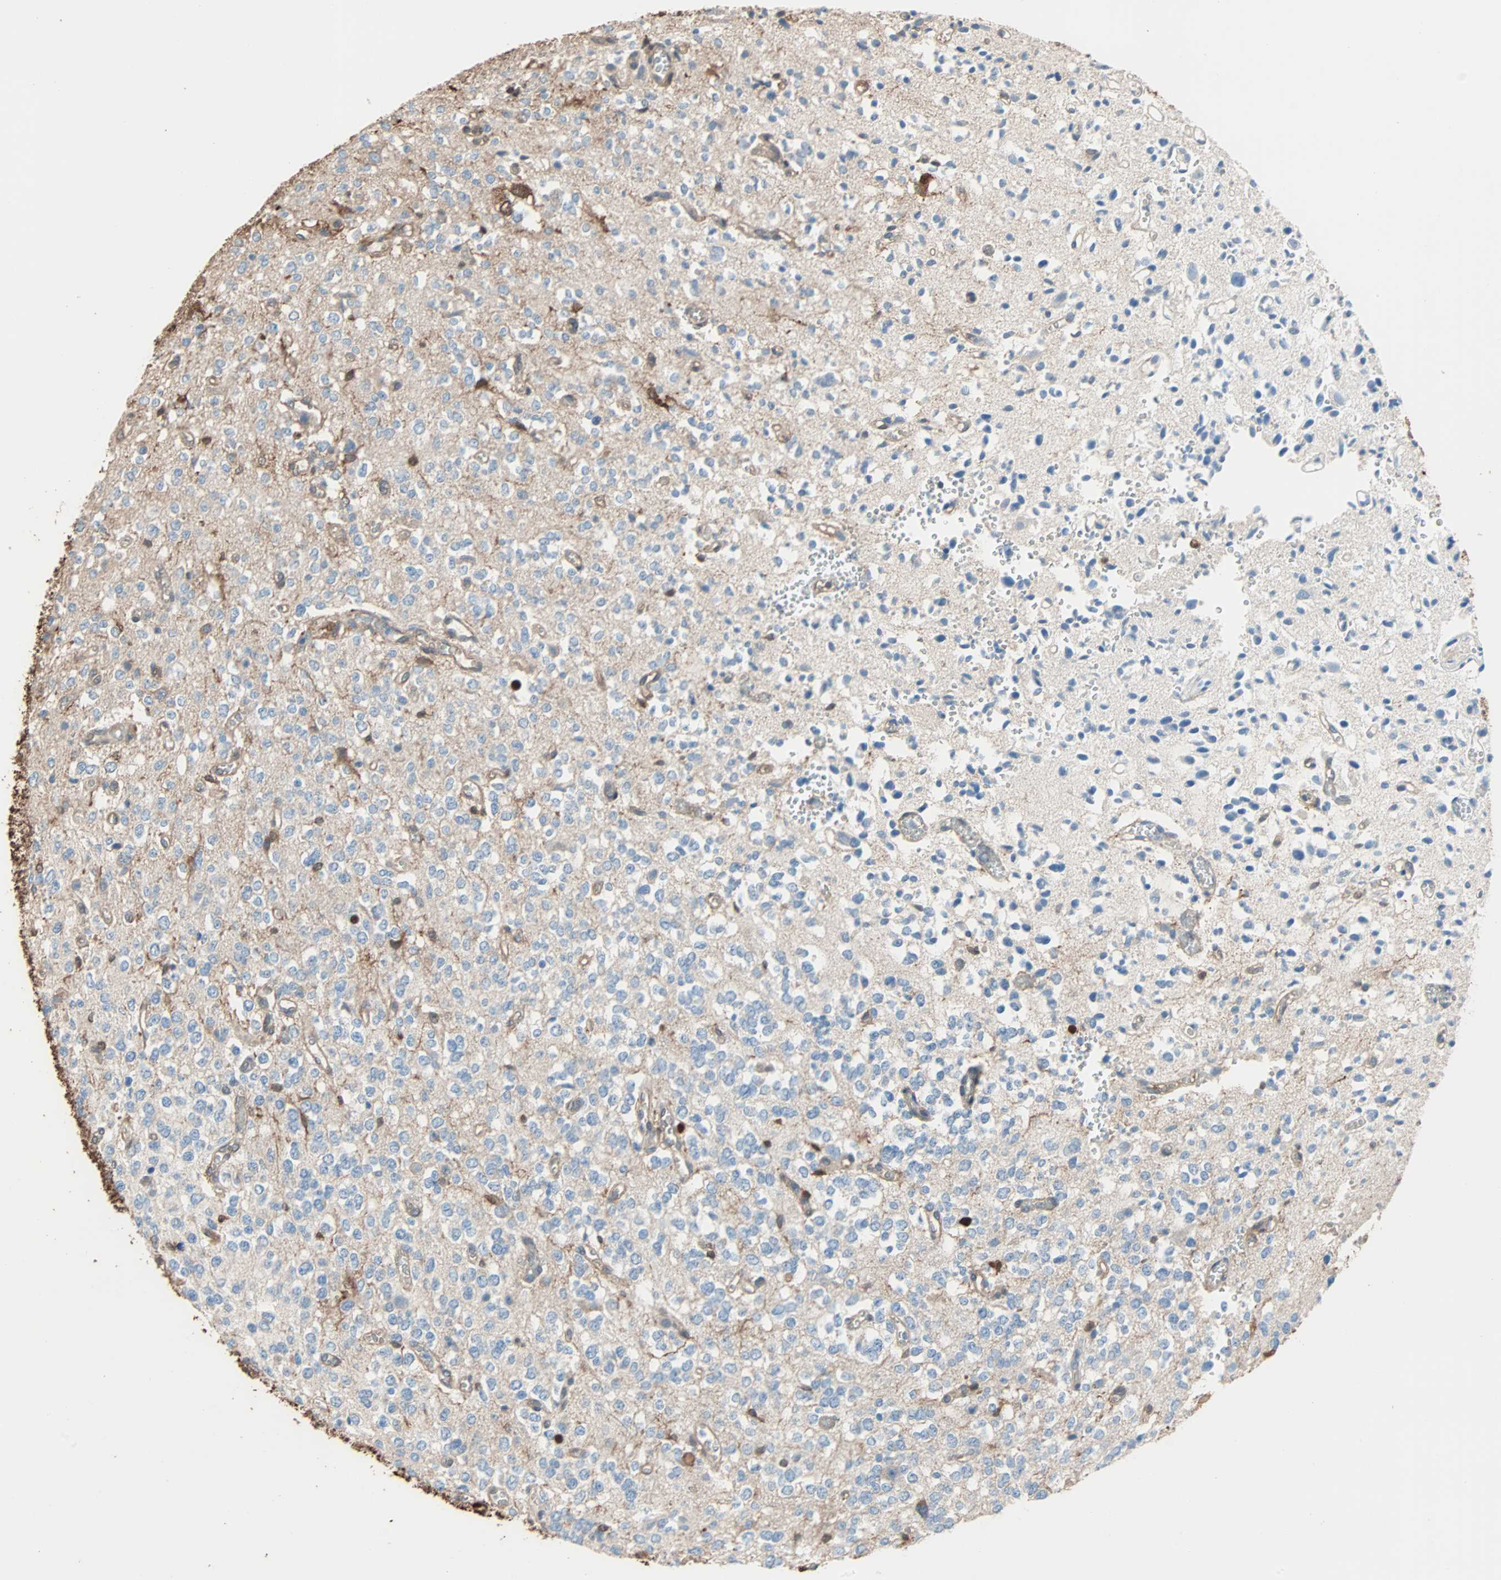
{"staining": {"intensity": "weak", "quantity": "25%-75%", "location": "cytoplasmic/membranous"}, "tissue": "glioma", "cell_type": "Tumor cells", "image_type": "cancer", "snomed": [{"axis": "morphology", "description": "Glioma, malignant, Low grade"}, {"axis": "topography", "description": "Brain"}], "caption": "Immunohistochemical staining of glioma reveals weak cytoplasmic/membranous protein positivity in about 25%-75% of tumor cells.", "gene": "PRDX1", "patient": {"sex": "male", "age": 38}}